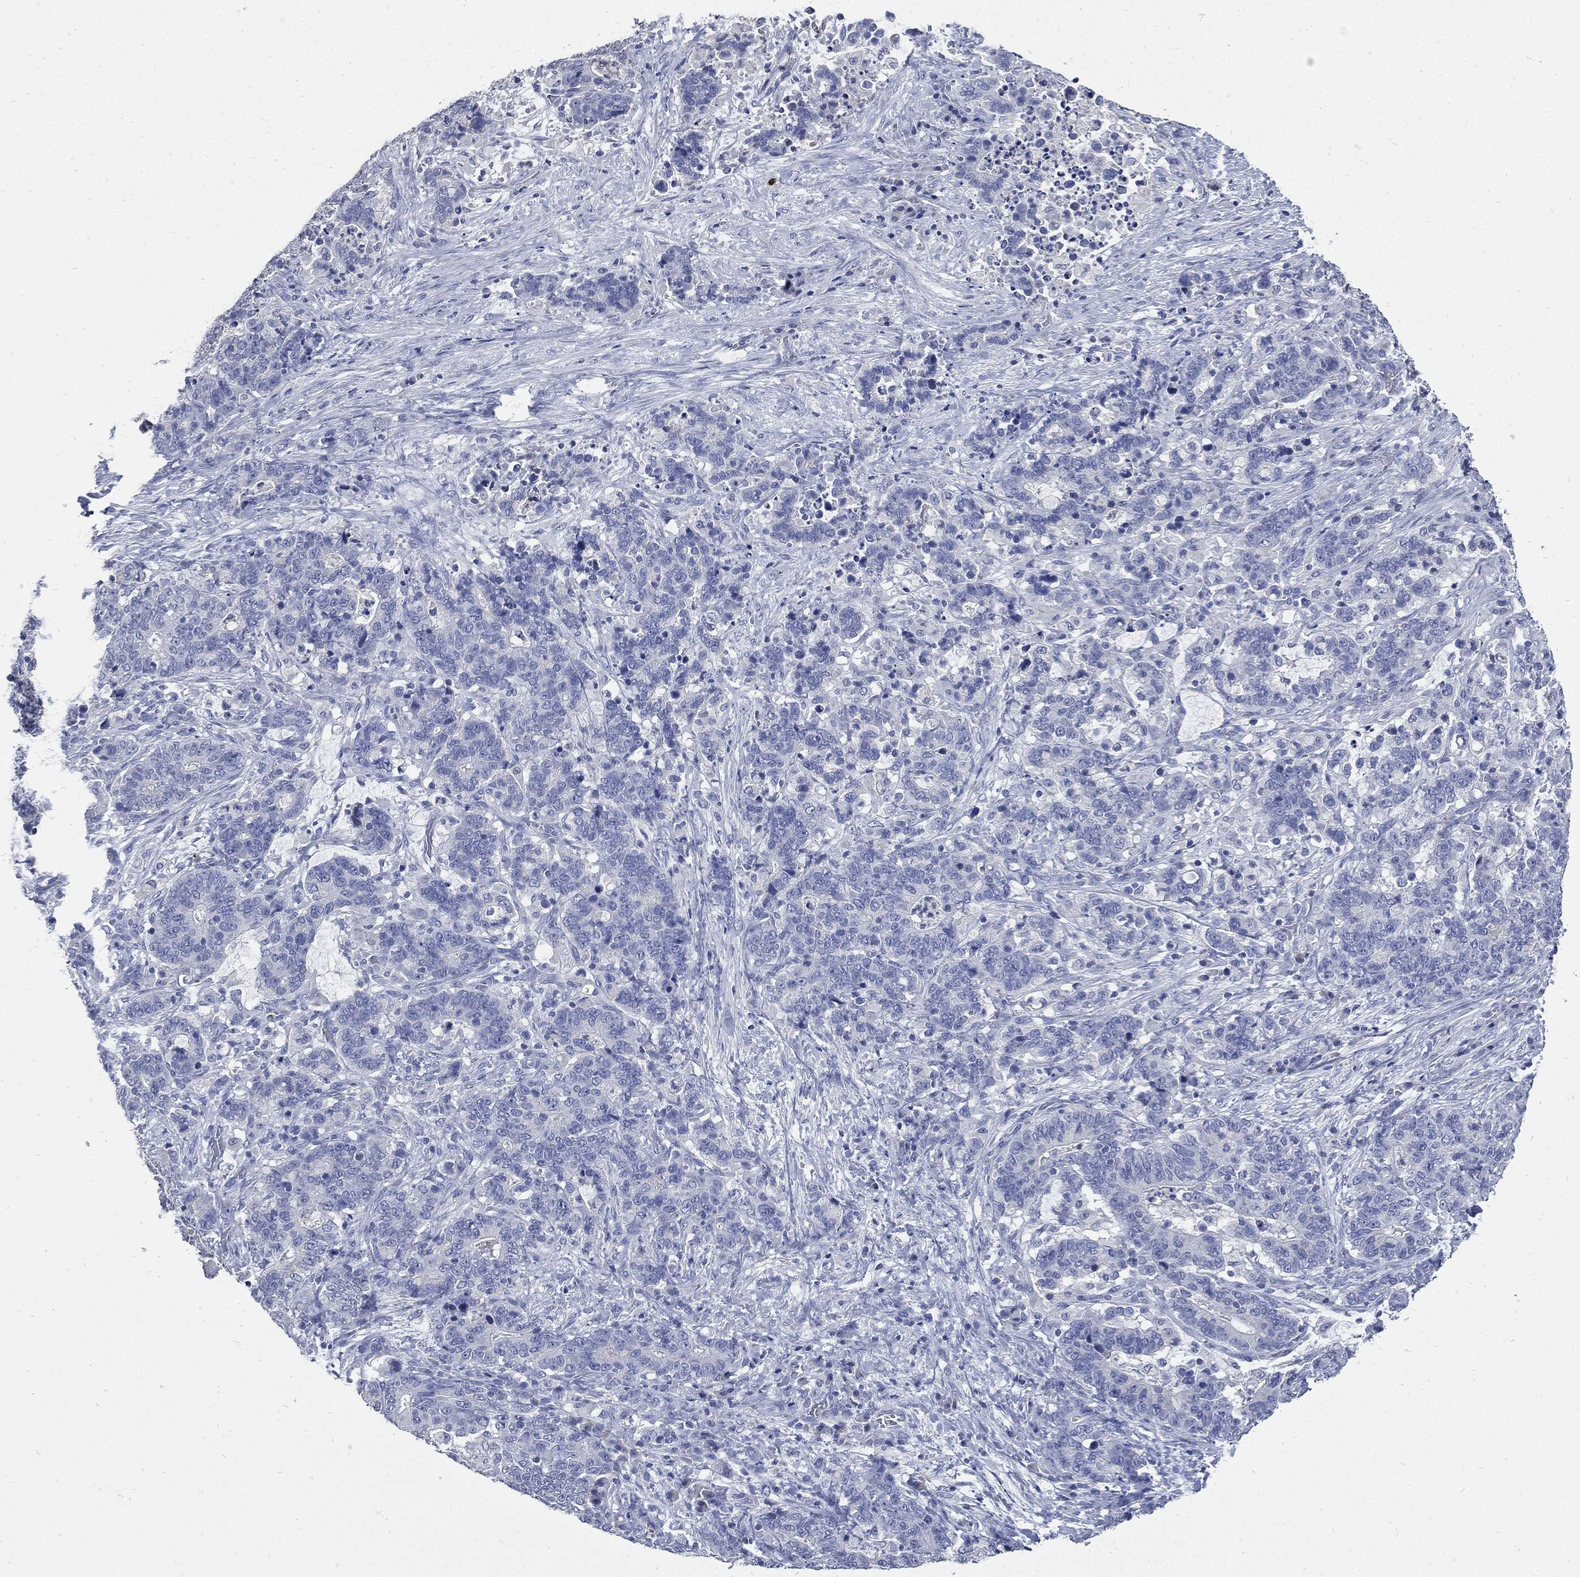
{"staining": {"intensity": "negative", "quantity": "none", "location": "none"}, "tissue": "stomach cancer", "cell_type": "Tumor cells", "image_type": "cancer", "snomed": [{"axis": "morphology", "description": "Normal tissue, NOS"}, {"axis": "morphology", "description": "Adenocarcinoma, NOS"}, {"axis": "topography", "description": "Stomach"}], "caption": "Immunohistochemistry (IHC) photomicrograph of human stomach cancer (adenocarcinoma) stained for a protein (brown), which exhibits no staining in tumor cells.", "gene": "CPE", "patient": {"sex": "female", "age": 64}}